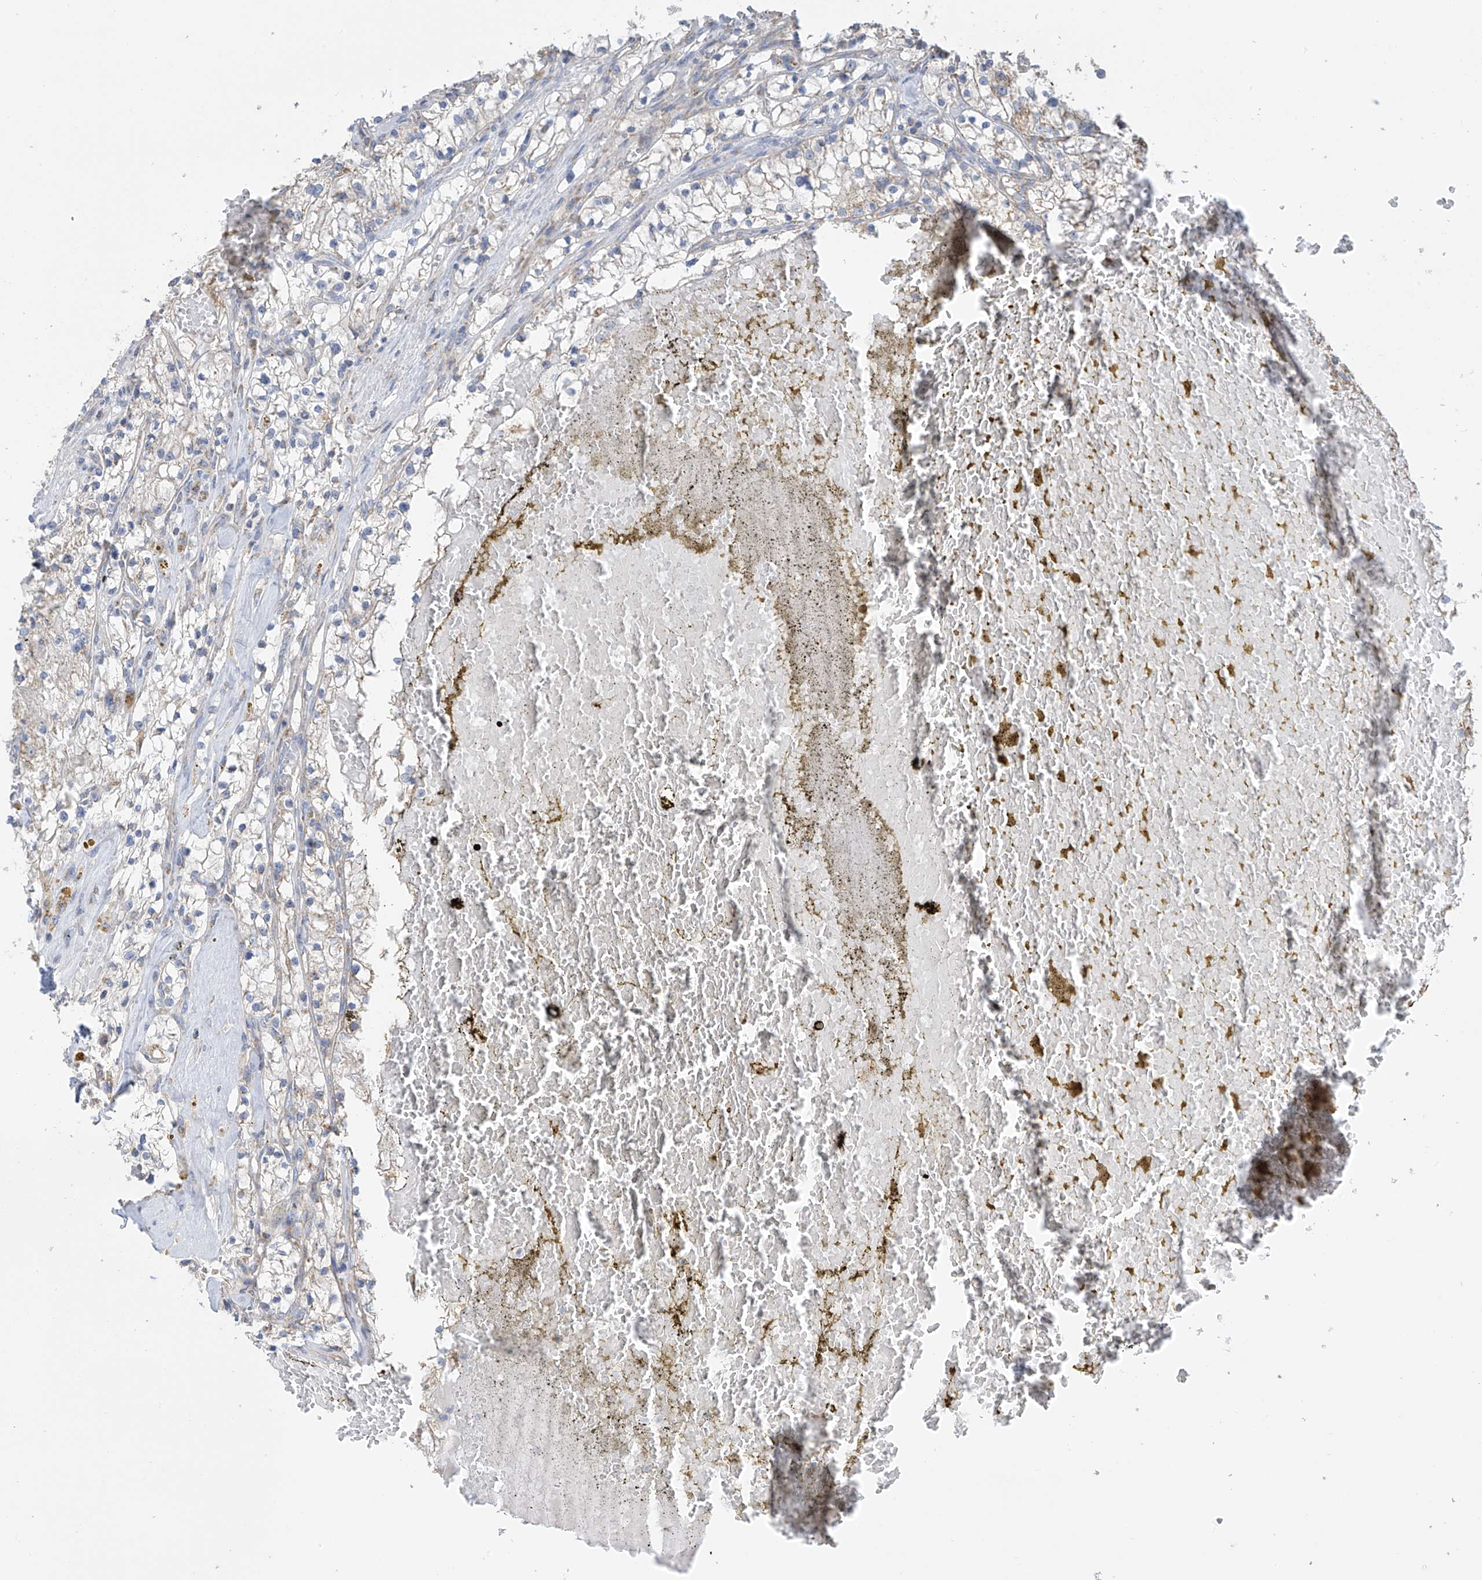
{"staining": {"intensity": "moderate", "quantity": "<25%", "location": "cytoplasmic/membranous"}, "tissue": "renal cancer", "cell_type": "Tumor cells", "image_type": "cancer", "snomed": [{"axis": "morphology", "description": "Normal tissue, NOS"}, {"axis": "morphology", "description": "Adenocarcinoma, NOS"}, {"axis": "topography", "description": "Kidney"}], "caption": "Protein staining of renal cancer tissue displays moderate cytoplasmic/membranous expression in approximately <25% of tumor cells. (IHC, brightfield microscopy, high magnification).", "gene": "PNPT1", "patient": {"sex": "male", "age": 68}}